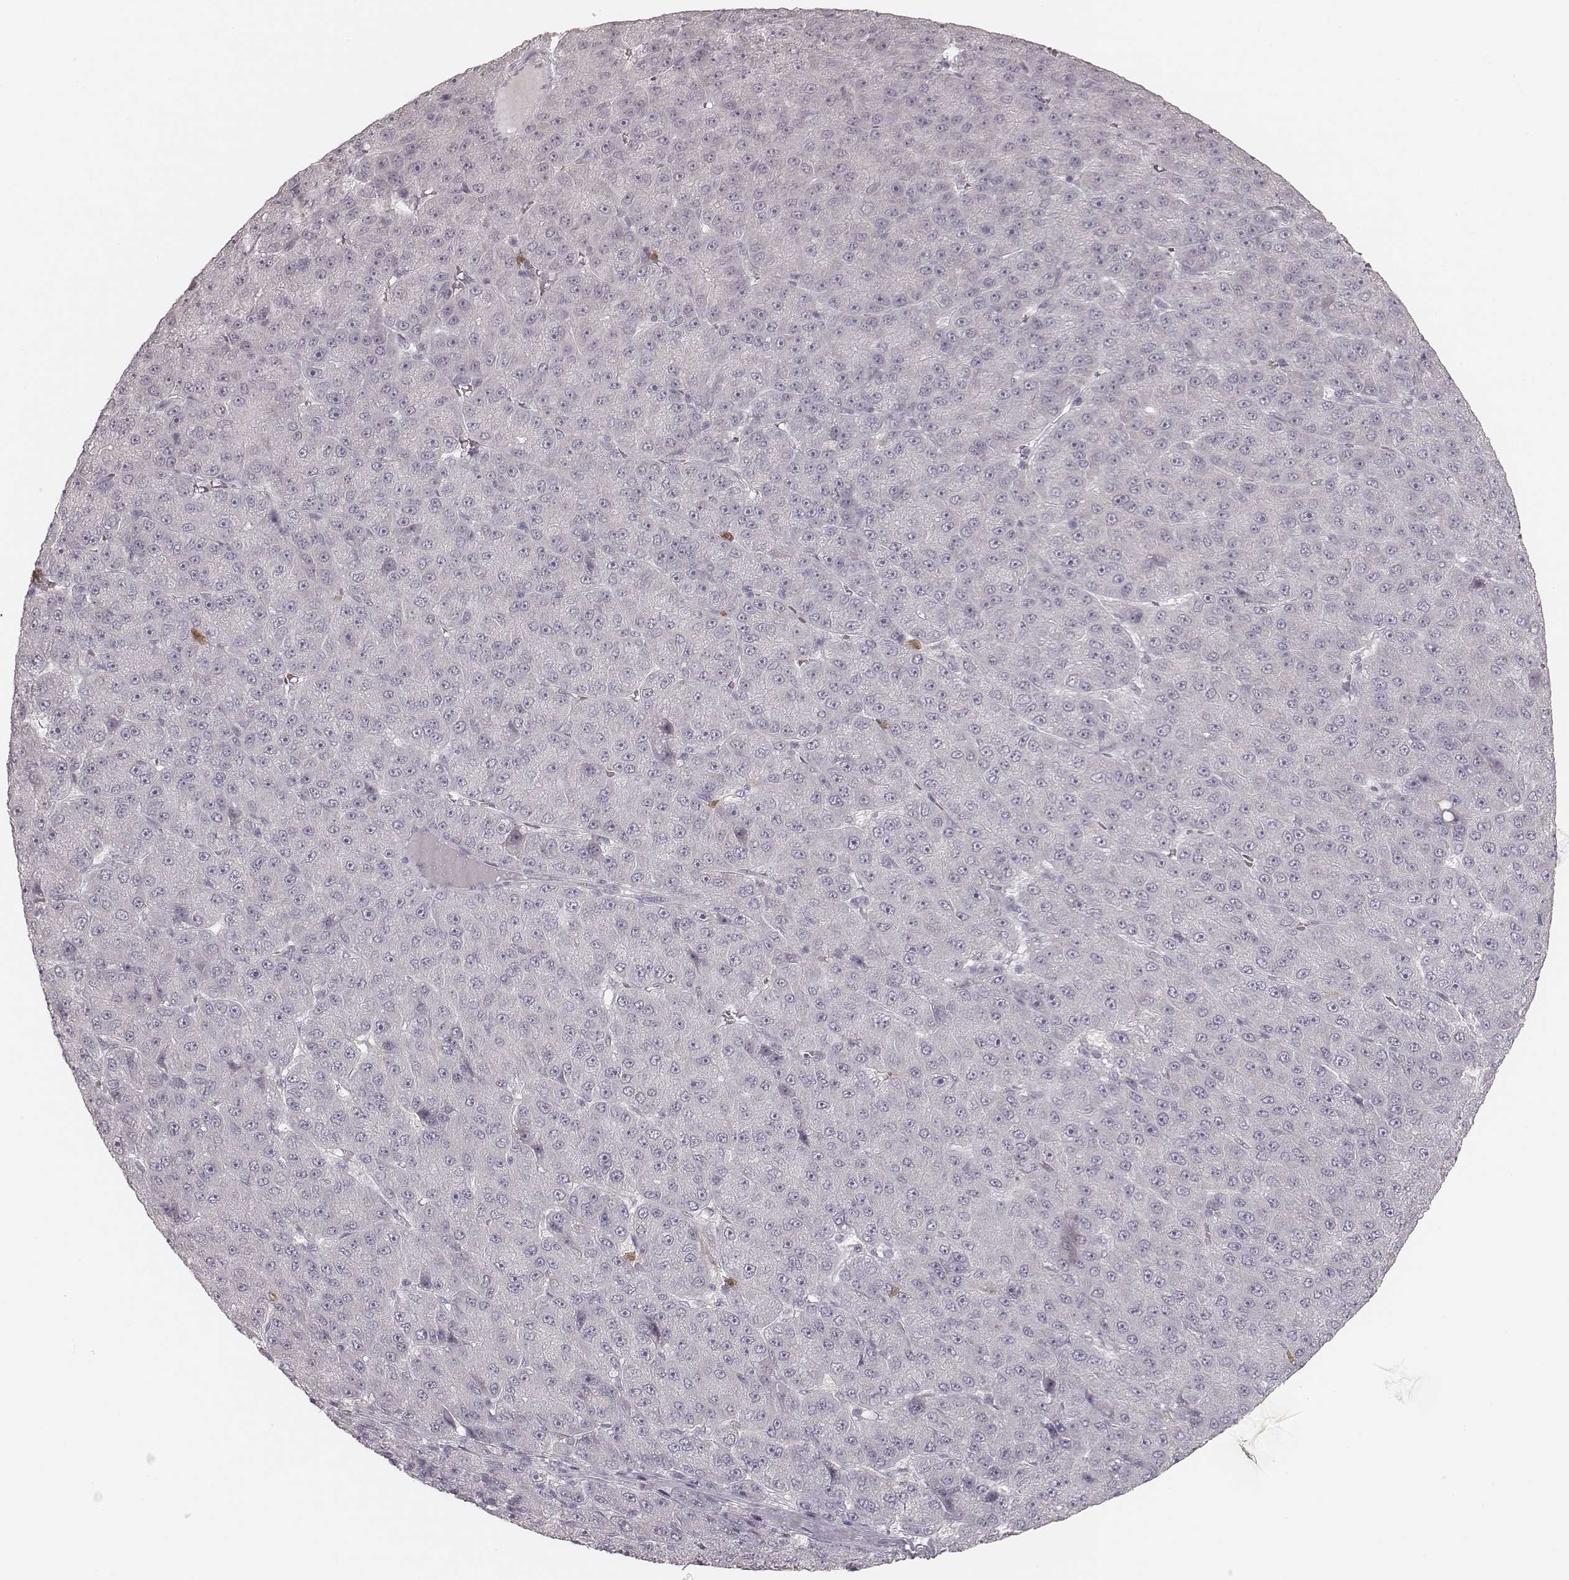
{"staining": {"intensity": "negative", "quantity": "none", "location": "none"}, "tissue": "liver cancer", "cell_type": "Tumor cells", "image_type": "cancer", "snomed": [{"axis": "morphology", "description": "Carcinoma, Hepatocellular, NOS"}, {"axis": "topography", "description": "Liver"}], "caption": "Protein analysis of liver hepatocellular carcinoma exhibits no significant expression in tumor cells.", "gene": "KITLG", "patient": {"sex": "male", "age": 67}}